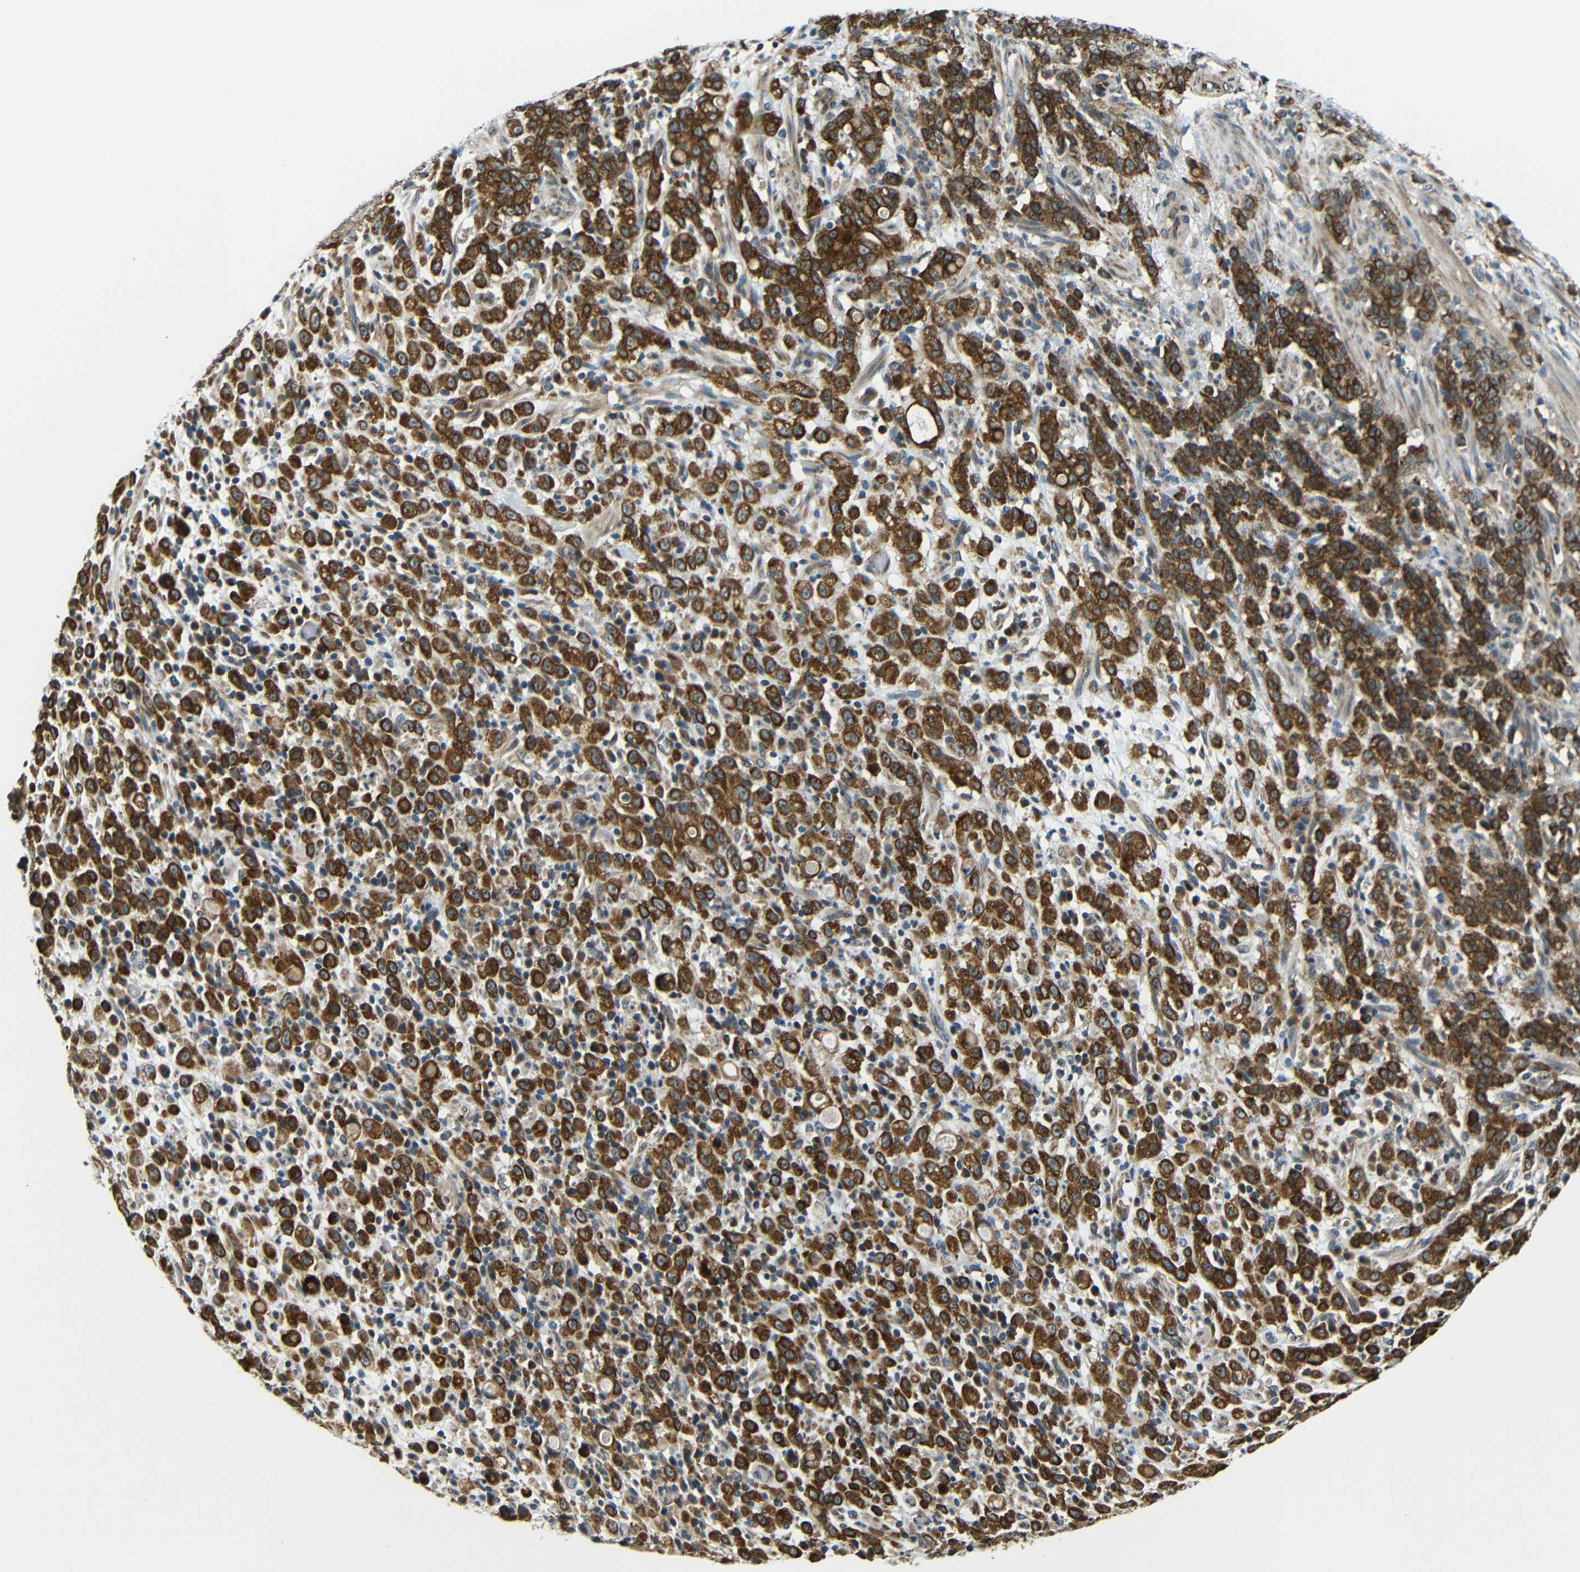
{"staining": {"intensity": "strong", "quantity": ">75%", "location": "cytoplasmic/membranous"}, "tissue": "stomach cancer", "cell_type": "Tumor cells", "image_type": "cancer", "snomed": [{"axis": "morphology", "description": "Adenocarcinoma, NOS"}, {"axis": "topography", "description": "Stomach, lower"}], "caption": "IHC staining of stomach cancer (adenocarcinoma), which displays high levels of strong cytoplasmic/membranous staining in approximately >75% of tumor cells indicating strong cytoplasmic/membranous protein staining. The staining was performed using DAB (brown) for protein detection and nuclei were counterstained in hematoxylin (blue).", "gene": "VAPB", "patient": {"sex": "male", "age": 88}}